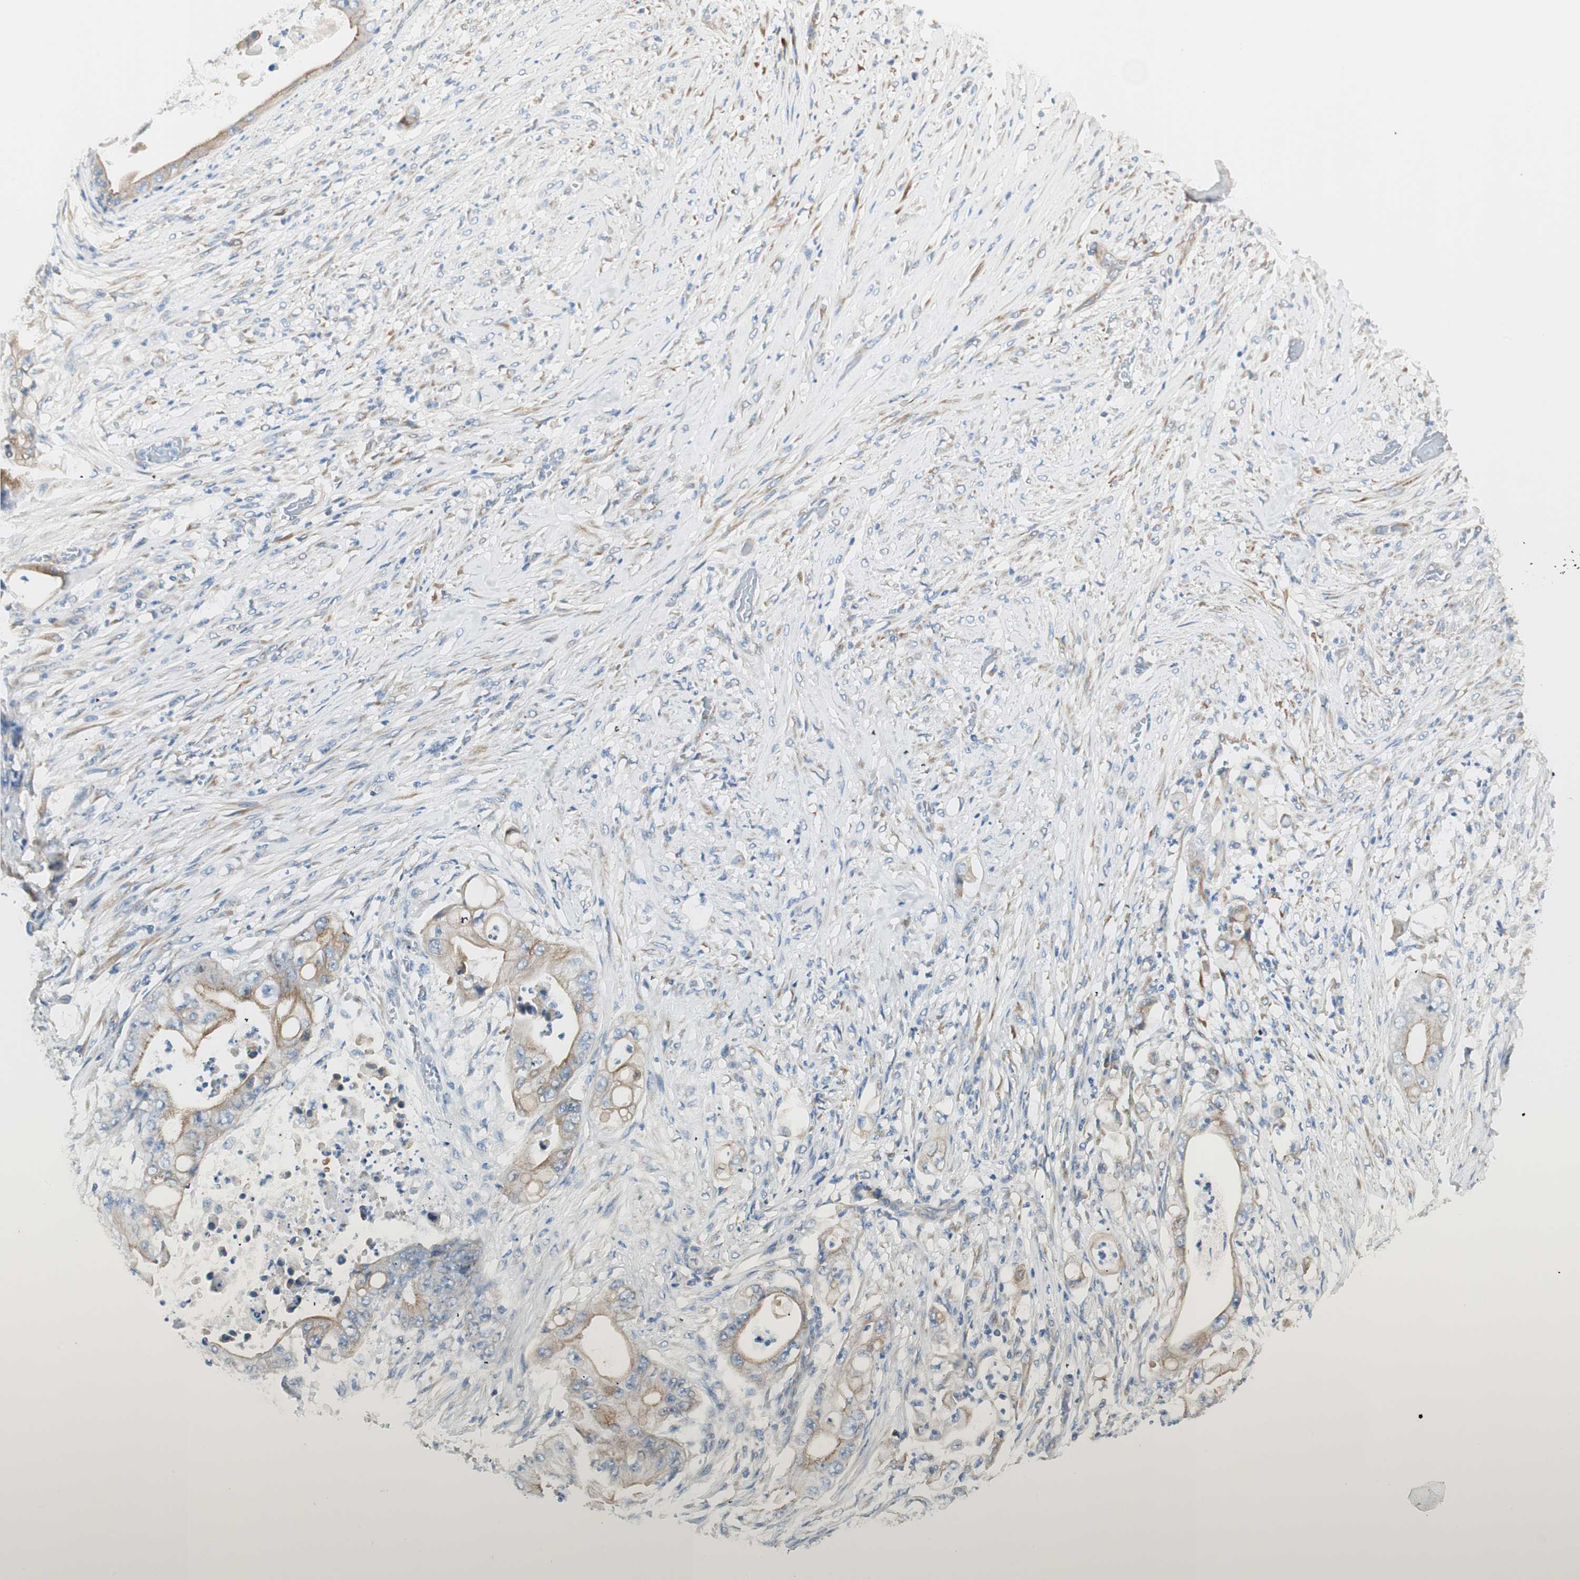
{"staining": {"intensity": "weak", "quantity": "25%-75%", "location": "cytoplasmic/membranous"}, "tissue": "stomach cancer", "cell_type": "Tumor cells", "image_type": "cancer", "snomed": [{"axis": "morphology", "description": "Adenocarcinoma, NOS"}, {"axis": "topography", "description": "Stomach"}], "caption": "High-magnification brightfield microscopy of stomach adenocarcinoma stained with DAB (brown) and counterstained with hematoxylin (blue). tumor cells exhibit weak cytoplasmic/membranous positivity is appreciated in about25%-75% of cells.", "gene": "CDK3", "patient": {"sex": "female", "age": 73}}